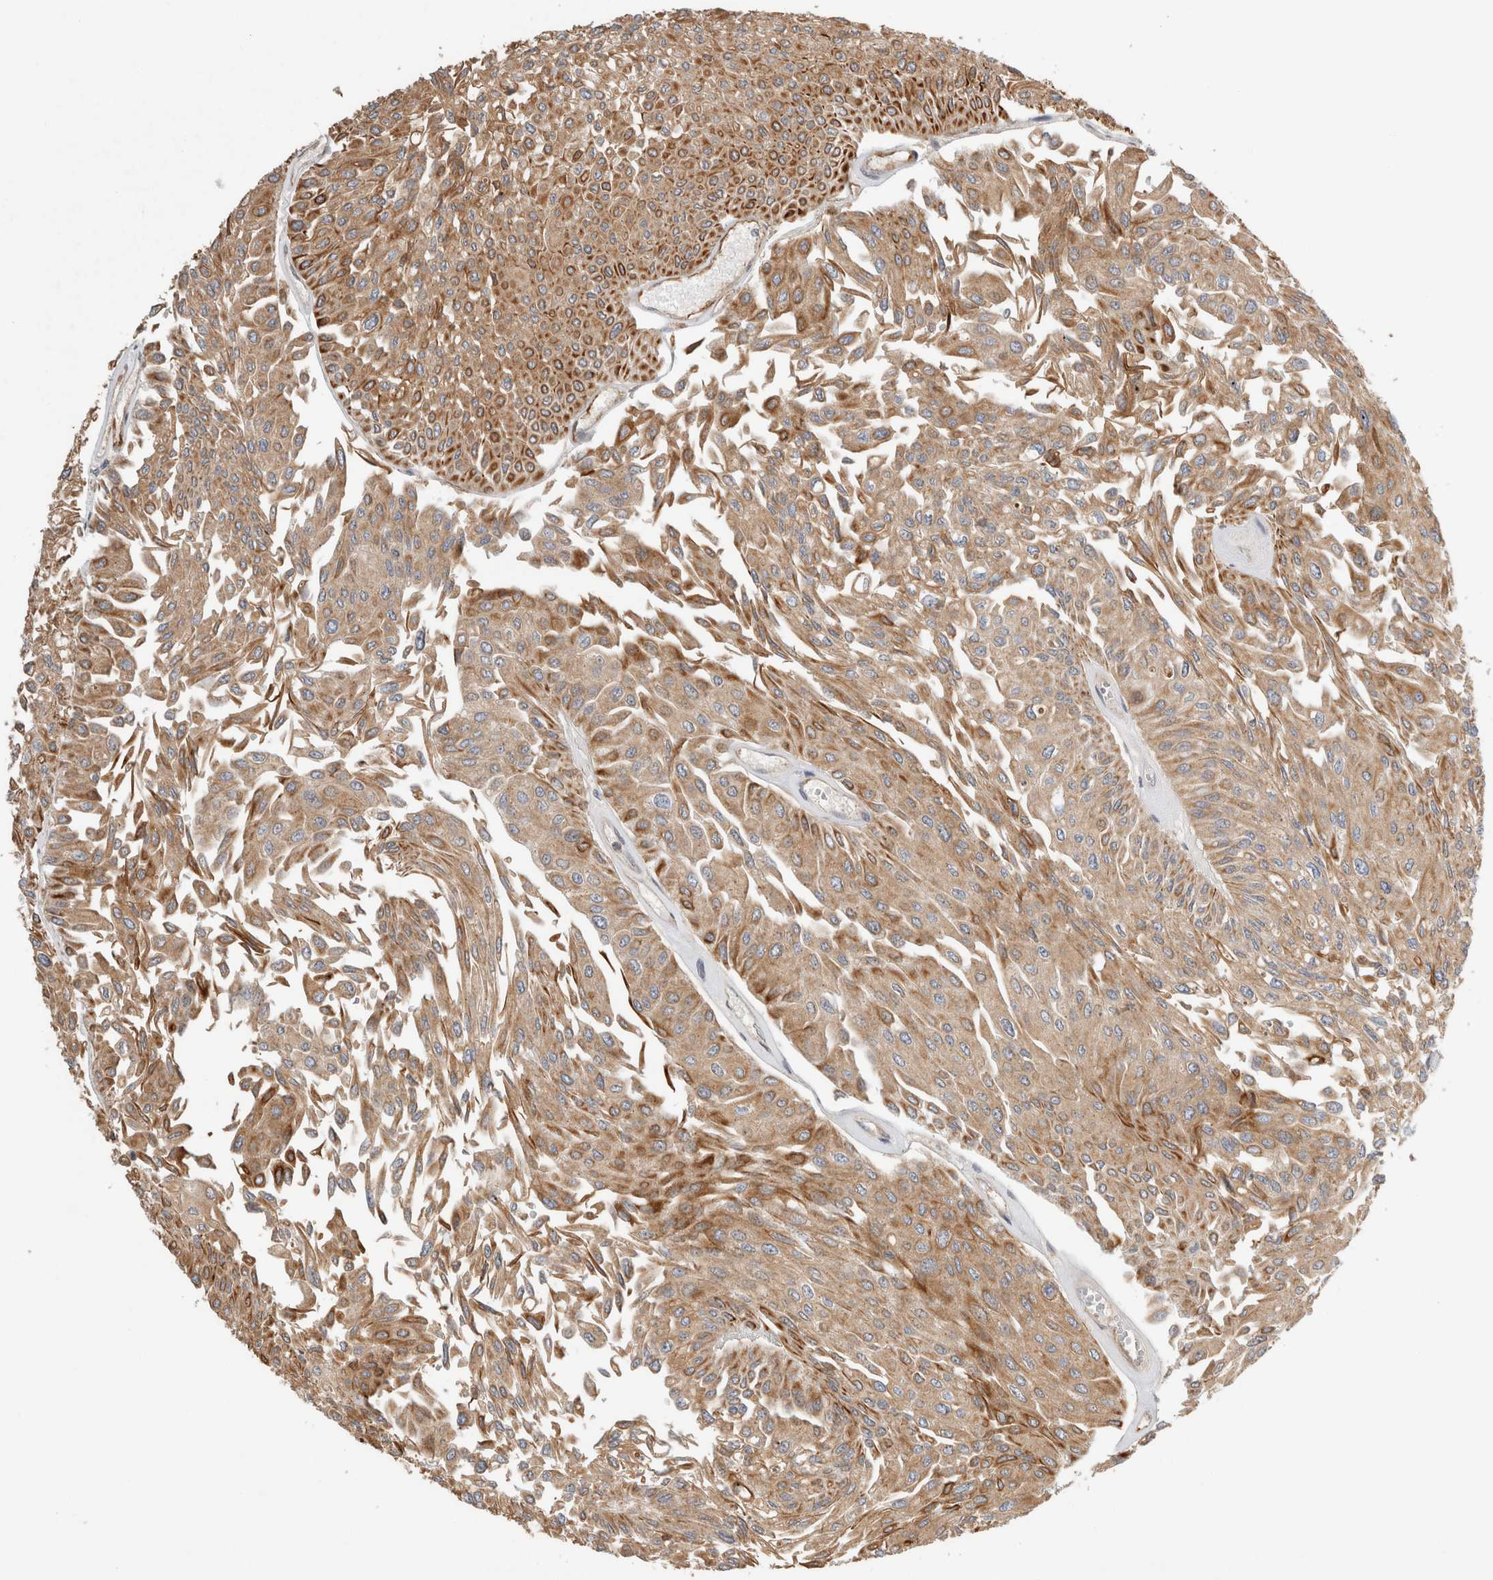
{"staining": {"intensity": "strong", "quantity": "25%-75%", "location": "cytoplasmic/membranous"}, "tissue": "urothelial cancer", "cell_type": "Tumor cells", "image_type": "cancer", "snomed": [{"axis": "morphology", "description": "Urothelial carcinoma, Low grade"}, {"axis": "topography", "description": "Urinary bladder"}], "caption": "This is an image of immunohistochemistry staining of urothelial carcinoma (low-grade), which shows strong staining in the cytoplasmic/membranous of tumor cells.", "gene": "ARMC9", "patient": {"sex": "male", "age": 67}}